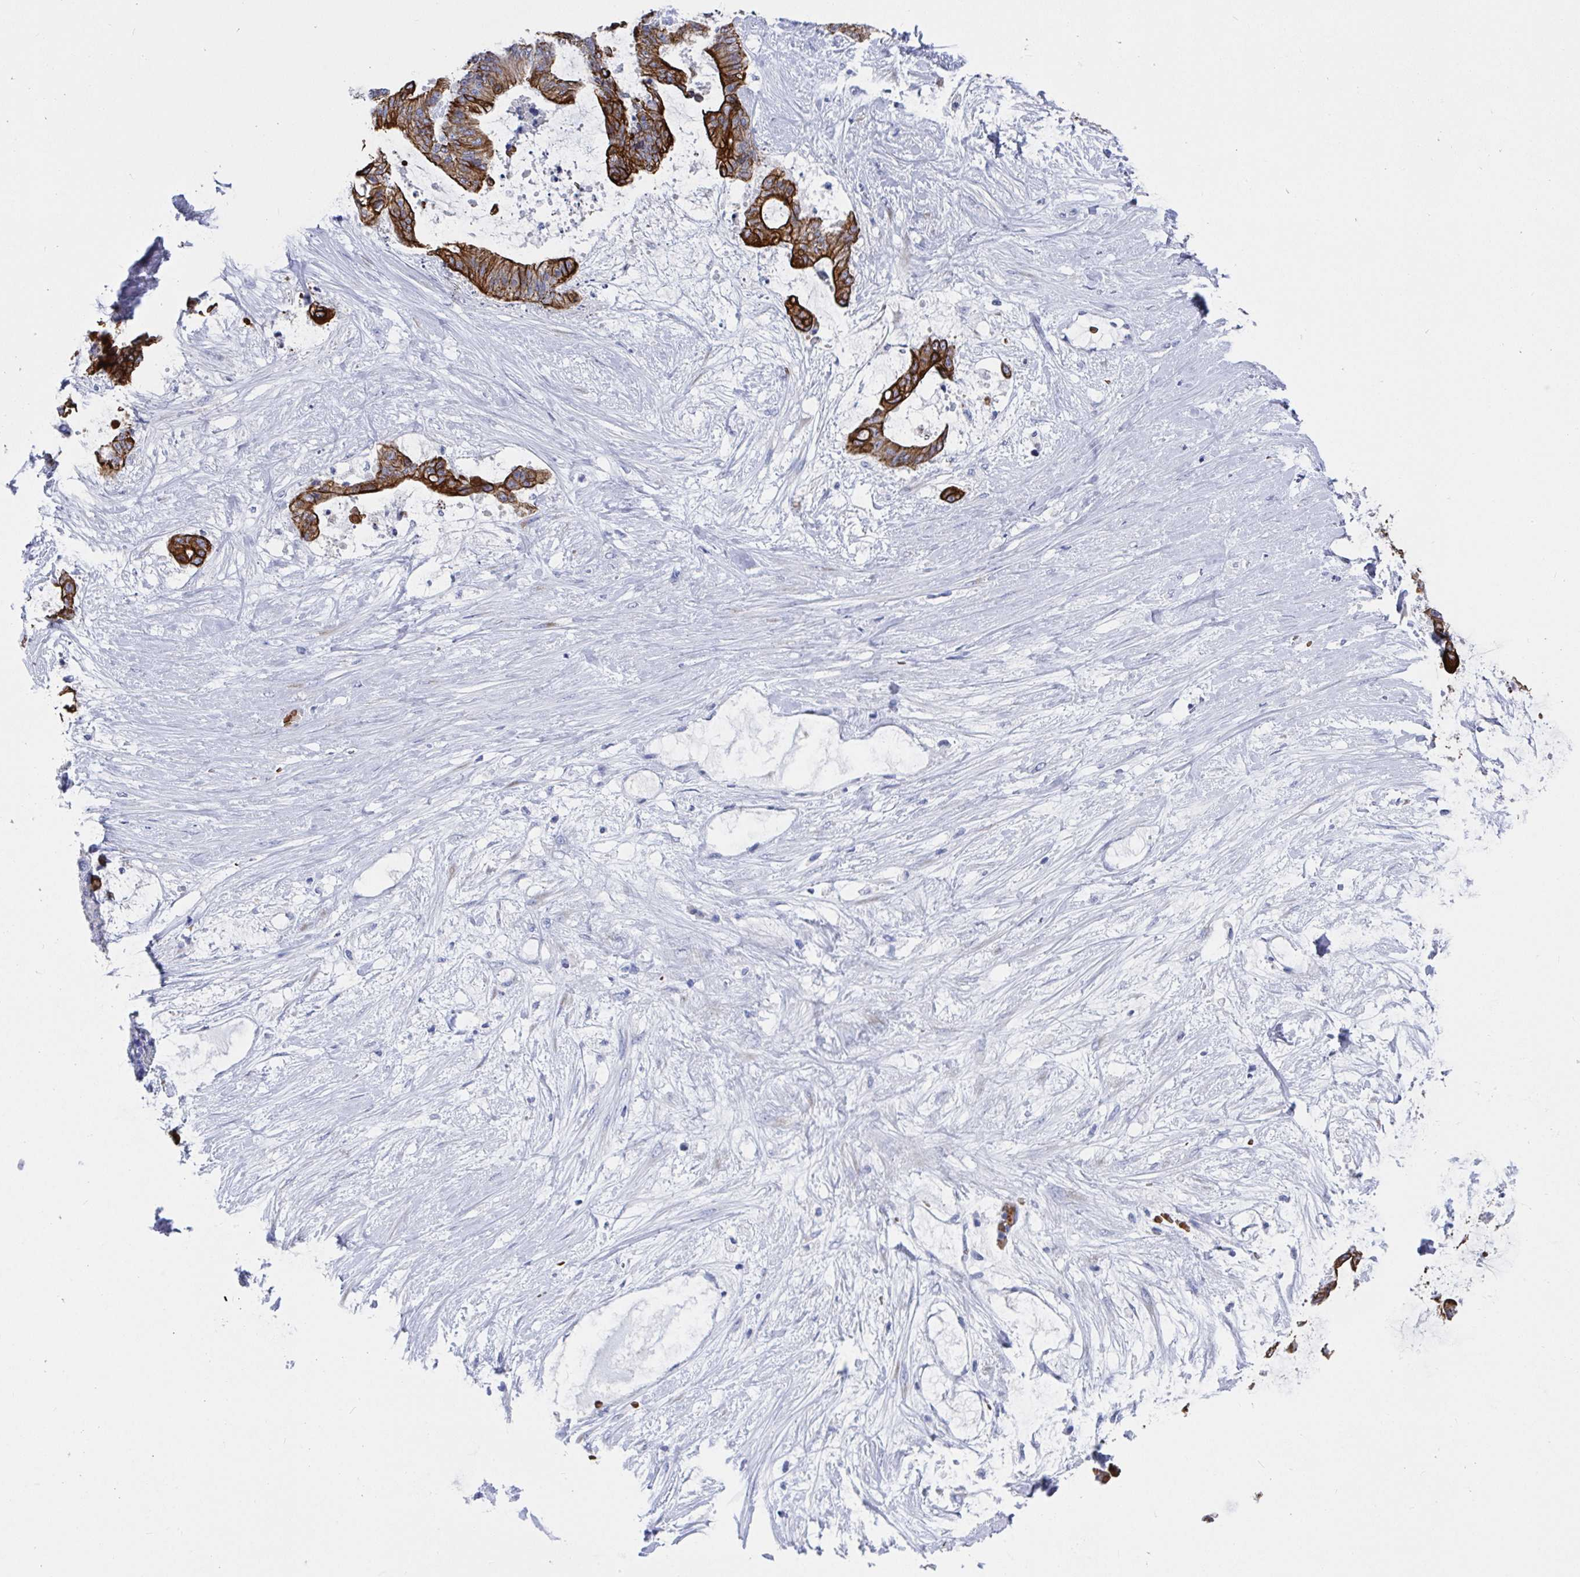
{"staining": {"intensity": "strong", "quantity": ">75%", "location": "cytoplasmic/membranous"}, "tissue": "liver cancer", "cell_type": "Tumor cells", "image_type": "cancer", "snomed": [{"axis": "morphology", "description": "Normal tissue, NOS"}, {"axis": "morphology", "description": "Cholangiocarcinoma"}, {"axis": "topography", "description": "Liver"}, {"axis": "topography", "description": "Peripheral nerve tissue"}], "caption": "Strong cytoplasmic/membranous protein staining is appreciated in approximately >75% of tumor cells in liver cholangiocarcinoma.", "gene": "CLDN8", "patient": {"sex": "female", "age": 73}}